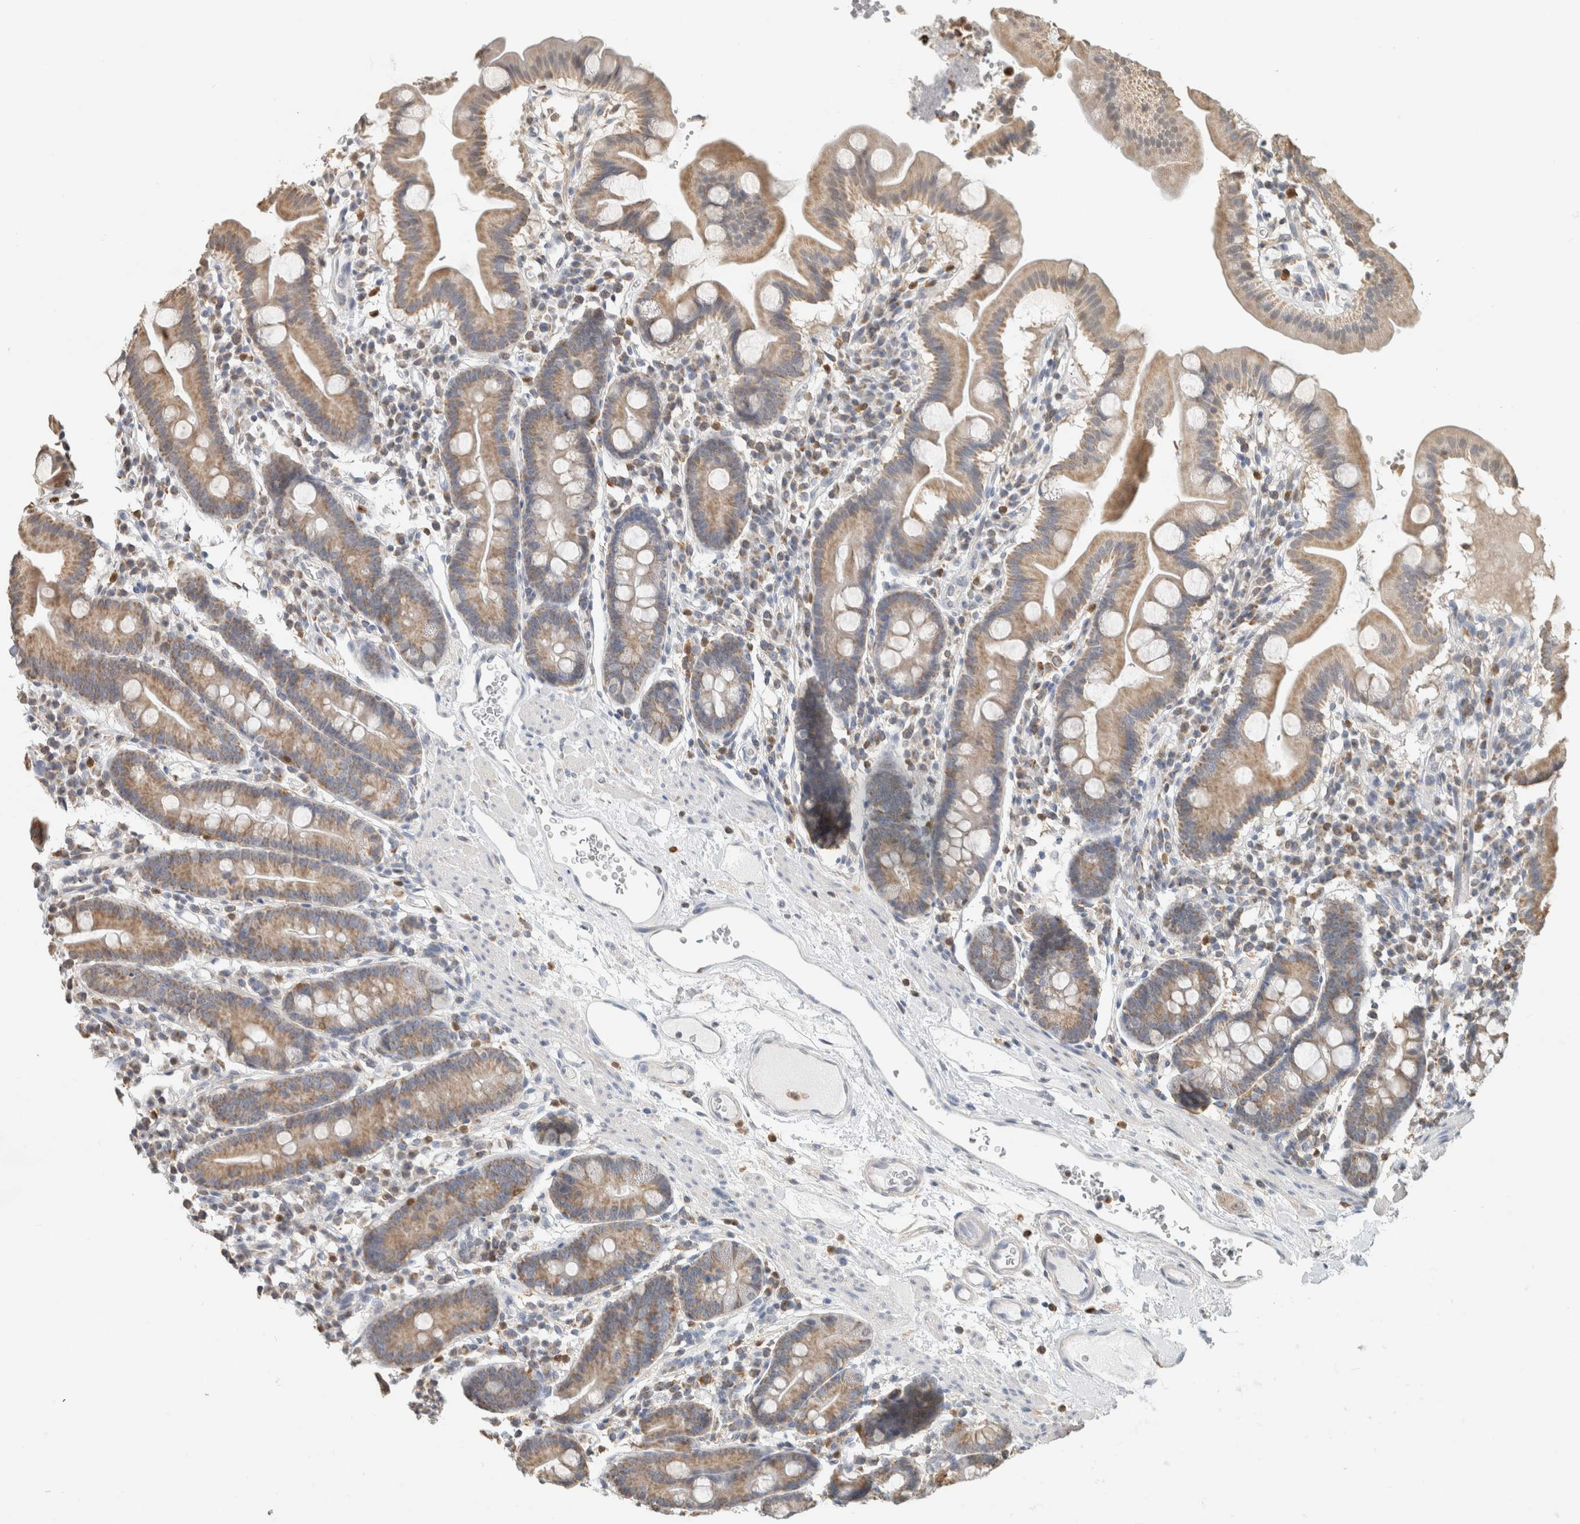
{"staining": {"intensity": "moderate", "quantity": ">75%", "location": "cytoplasmic/membranous"}, "tissue": "duodenum", "cell_type": "Glandular cells", "image_type": "normal", "snomed": [{"axis": "morphology", "description": "Normal tissue, NOS"}, {"axis": "topography", "description": "Duodenum"}], "caption": "Protein expression analysis of benign duodenum reveals moderate cytoplasmic/membranous expression in approximately >75% of glandular cells. The protein of interest is shown in brown color, while the nuclei are stained blue.", "gene": "CAPG", "patient": {"sex": "male", "age": 50}}